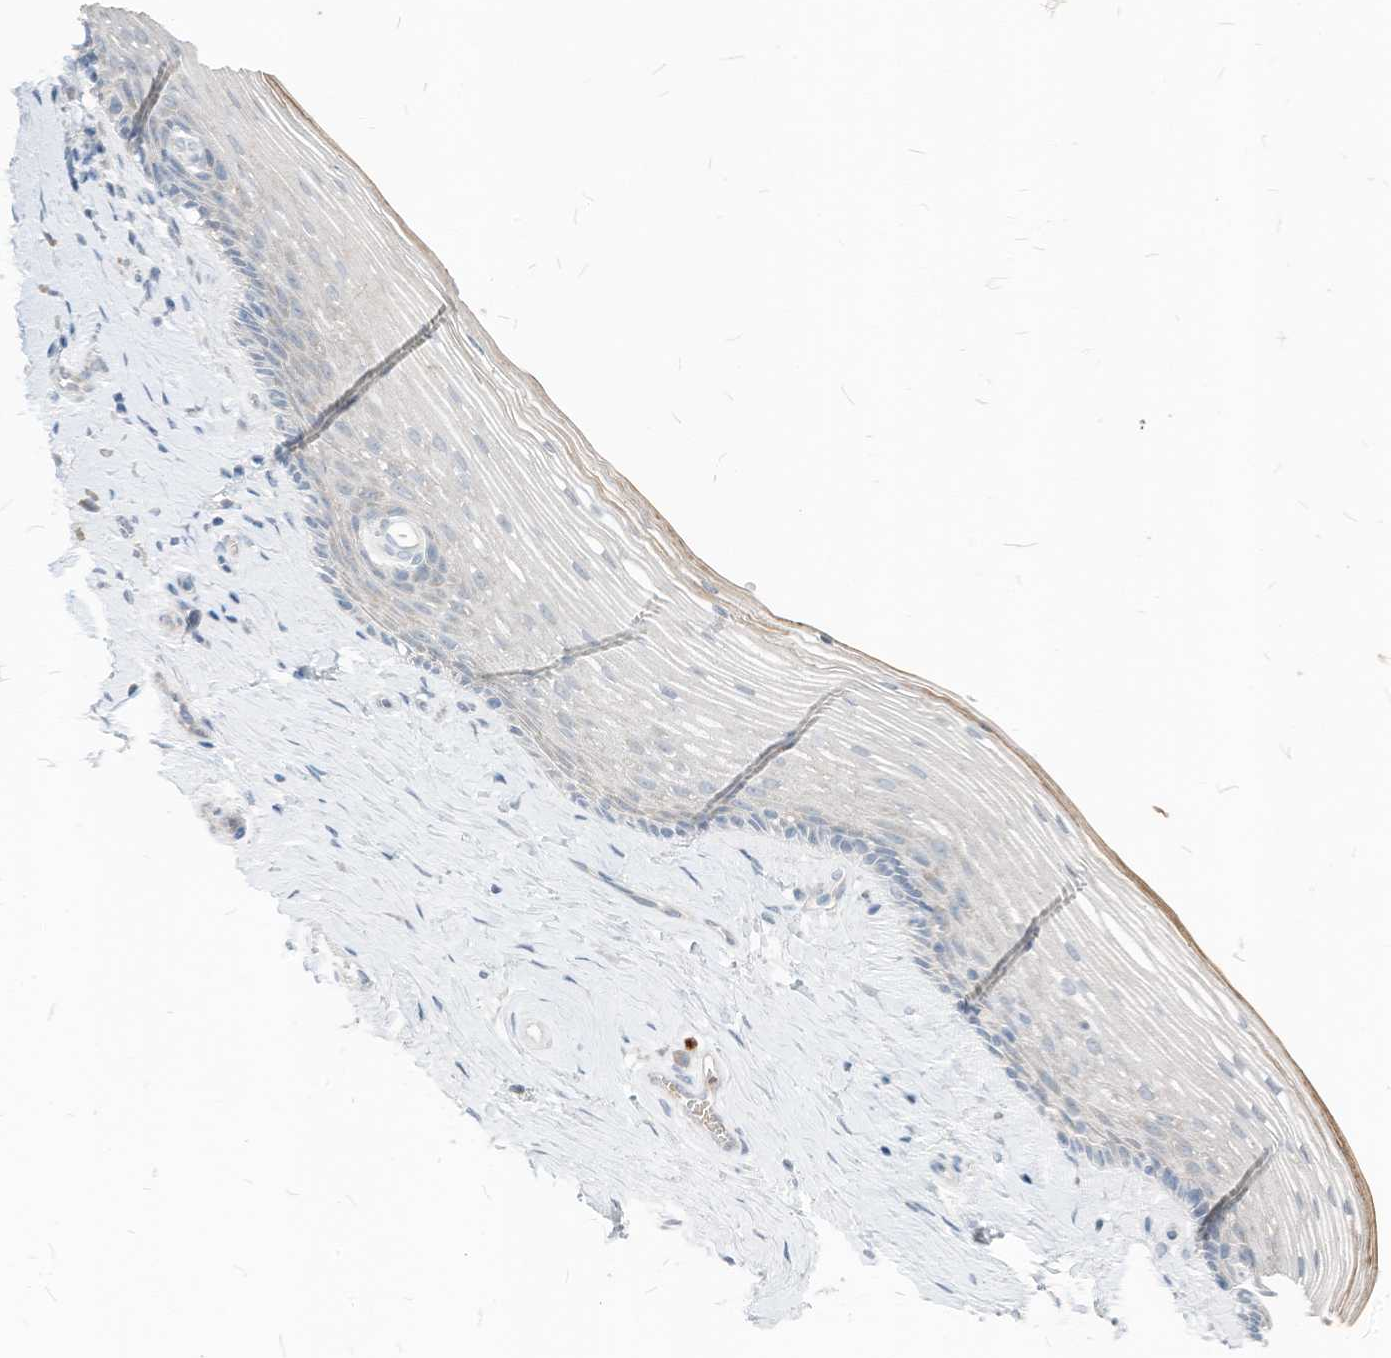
{"staining": {"intensity": "negative", "quantity": "none", "location": "none"}, "tissue": "vagina", "cell_type": "Squamous epithelial cells", "image_type": "normal", "snomed": [{"axis": "morphology", "description": "Normal tissue, NOS"}, {"axis": "topography", "description": "Vagina"}], "caption": "Immunohistochemistry image of unremarkable human vagina stained for a protein (brown), which exhibits no positivity in squamous epithelial cells. (Immunohistochemistry (ihc), brightfield microscopy, high magnification).", "gene": "CHMP2B", "patient": {"sex": "female", "age": 46}}